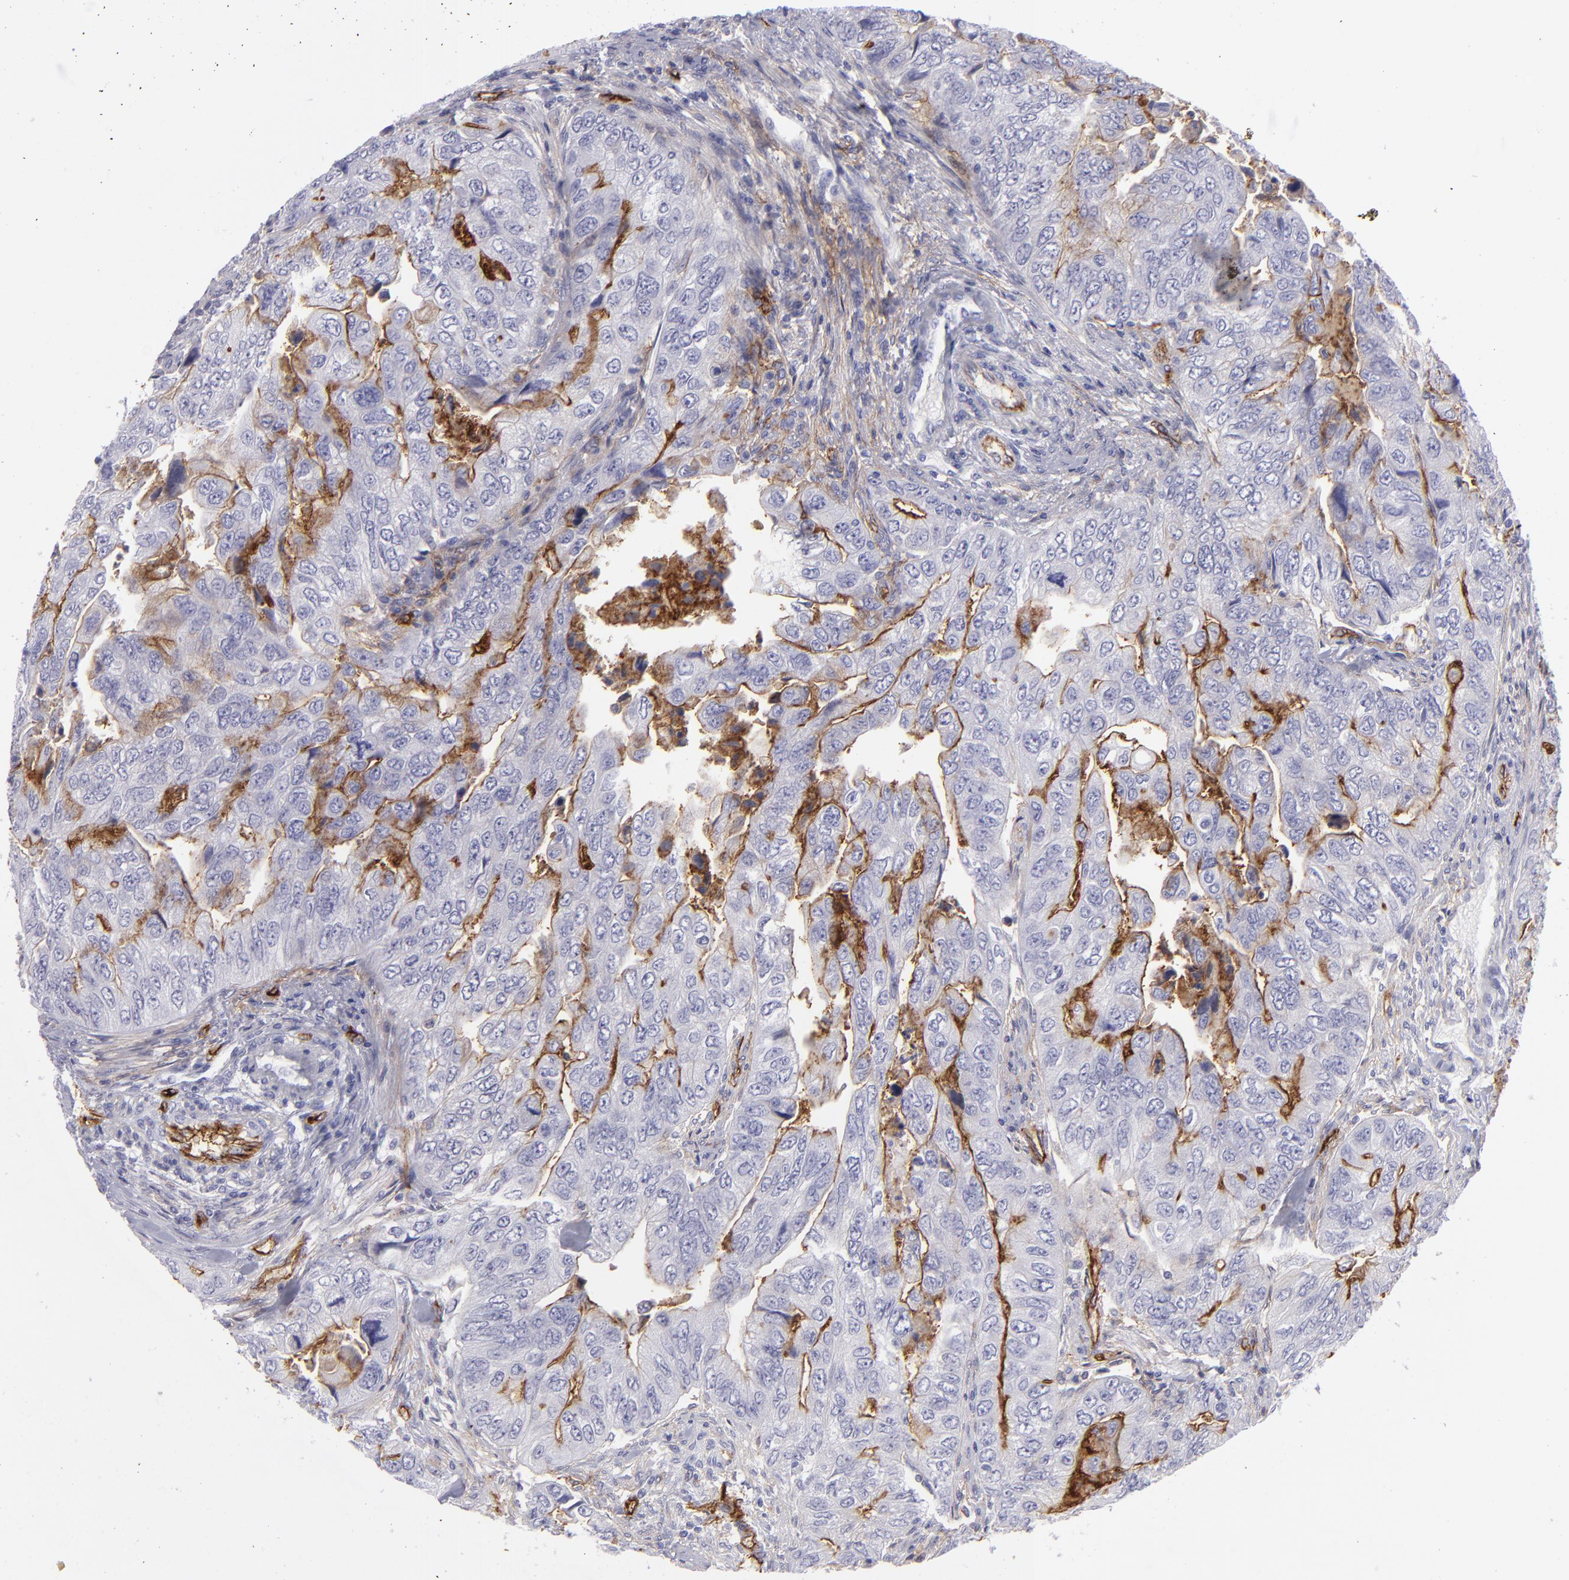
{"staining": {"intensity": "moderate", "quantity": "25%-75%", "location": "cytoplasmic/membranous"}, "tissue": "colorectal cancer", "cell_type": "Tumor cells", "image_type": "cancer", "snomed": [{"axis": "morphology", "description": "Adenocarcinoma, NOS"}, {"axis": "topography", "description": "Colon"}], "caption": "This is an image of immunohistochemistry staining of colorectal cancer (adenocarcinoma), which shows moderate expression in the cytoplasmic/membranous of tumor cells.", "gene": "ACE", "patient": {"sex": "female", "age": 11}}